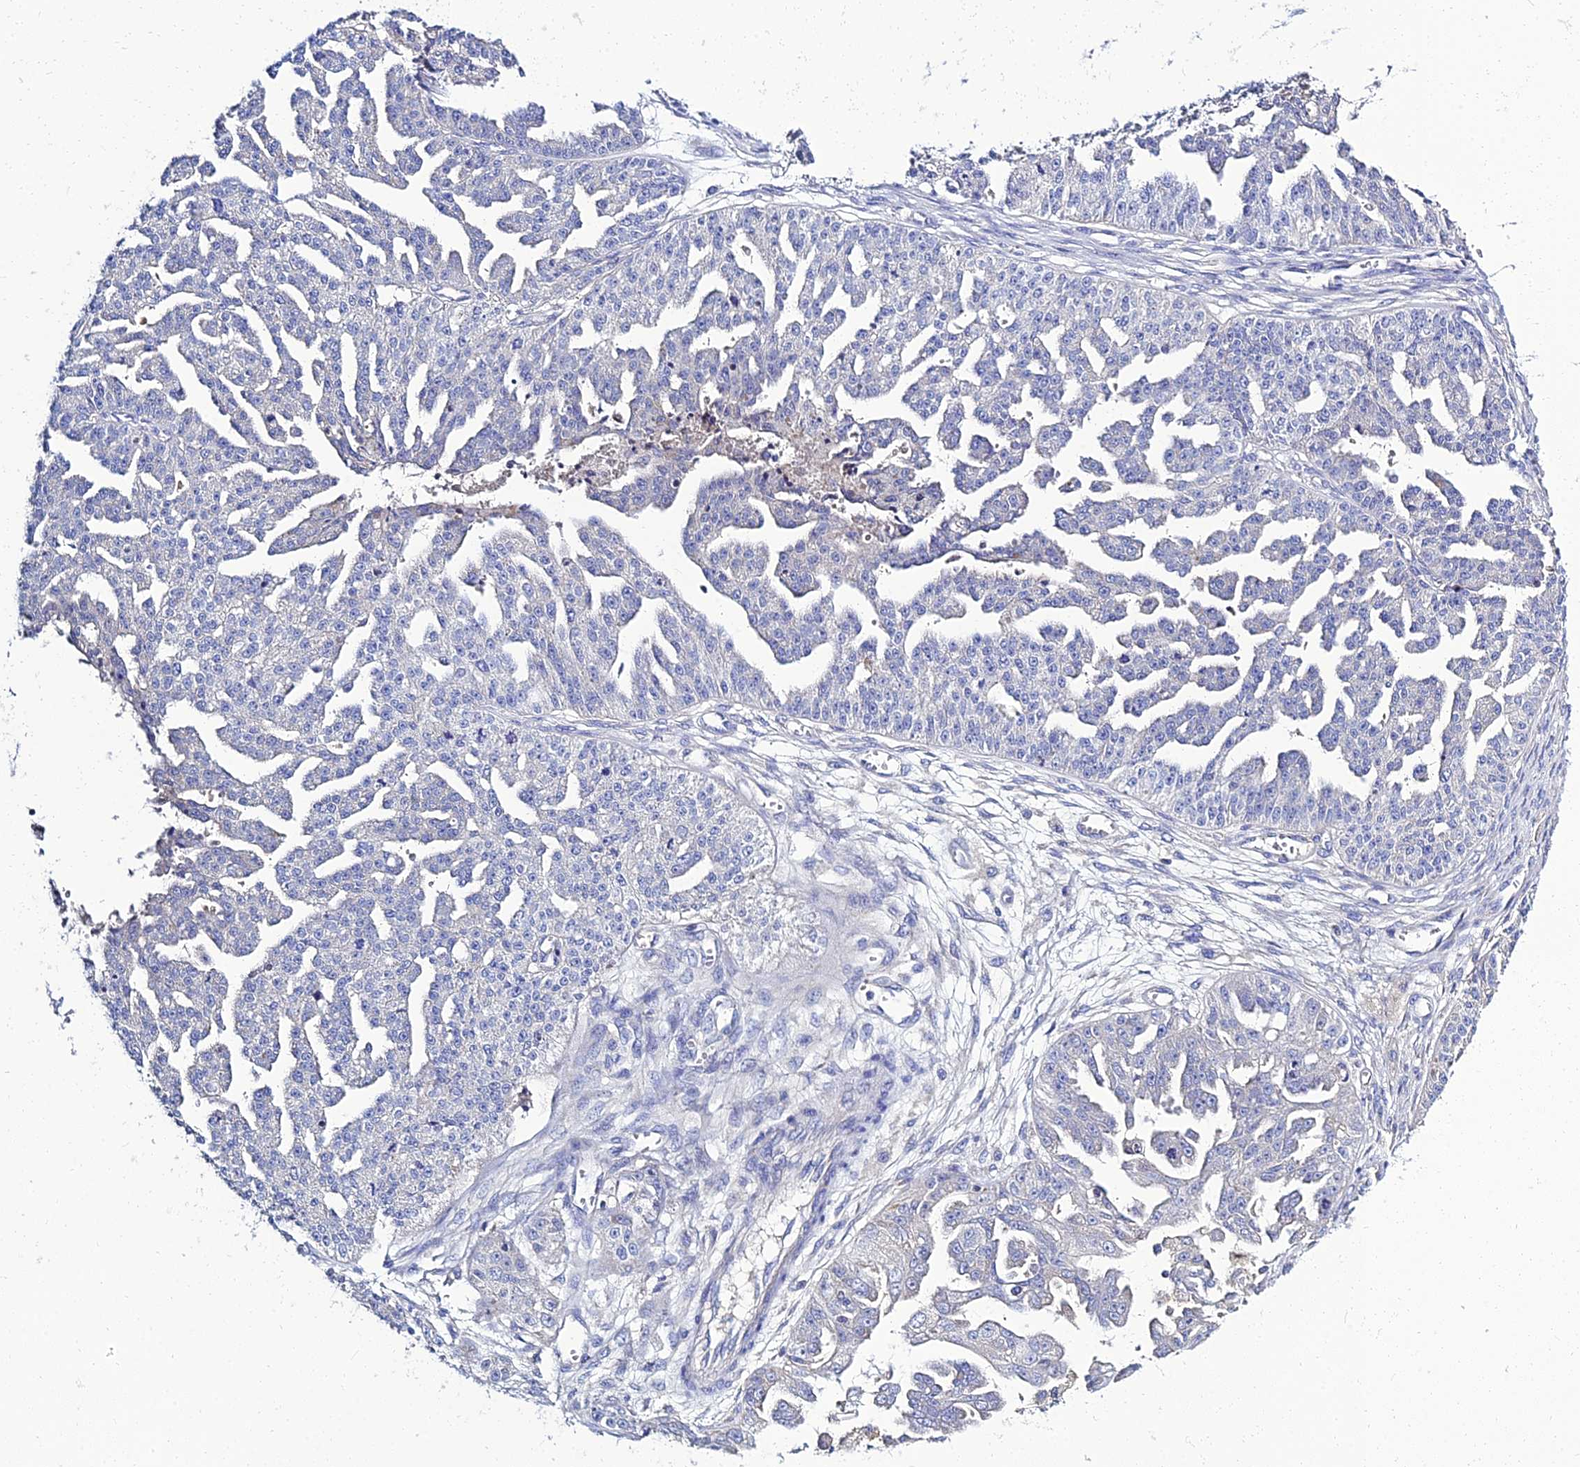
{"staining": {"intensity": "negative", "quantity": "none", "location": "none"}, "tissue": "ovarian cancer", "cell_type": "Tumor cells", "image_type": "cancer", "snomed": [{"axis": "morphology", "description": "Cystadenocarcinoma, serous, NOS"}, {"axis": "topography", "description": "Ovary"}], "caption": "An image of human serous cystadenocarcinoma (ovarian) is negative for staining in tumor cells.", "gene": "NPY", "patient": {"sex": "female", "age": 58}}